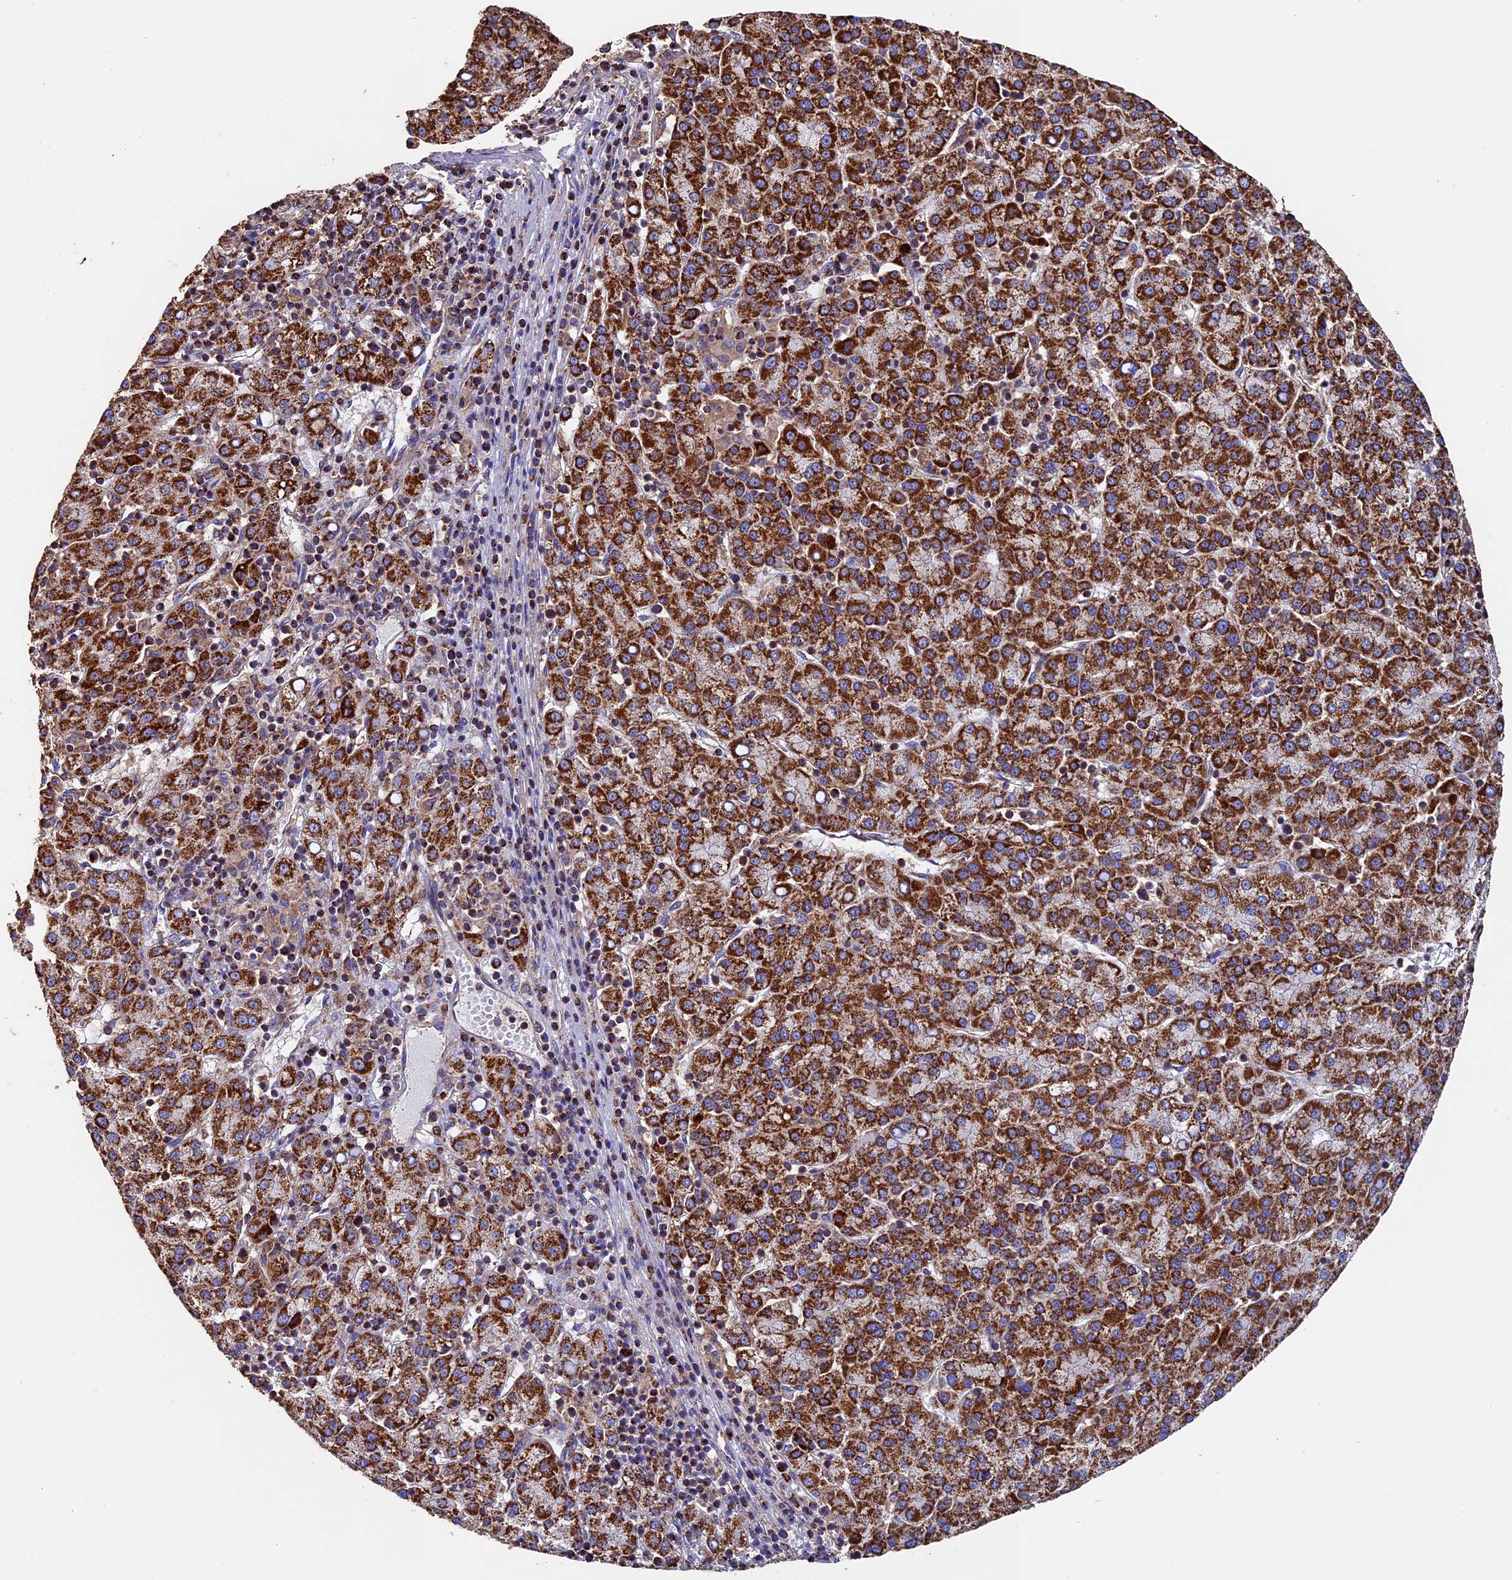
{"staining": {"intensity": "strong", "quantity": ">75%", "location": "cytoplasmic/membranous"}, "tissue": "liver cancer", "cell_type": "Tumor cells", "image_type": "cancer", "snomed": [{"axis": "morphology", "description": "Carcinoma, Hepatocellular, NOS"}, {"axis": "topography", "description": "Liver"}], "caption": "Hepatocellular carcinoma (liver) stained with DAB immunohistochemistry (IHC) displays high levels of strong cytoplasmic/membranous staining in about >75% of tumor cells. (brown staining indicates protein expression, while blue staining denotes nuclei).", "gene": "ADAT1", "patient": {"sex": "female", "age": 58}}